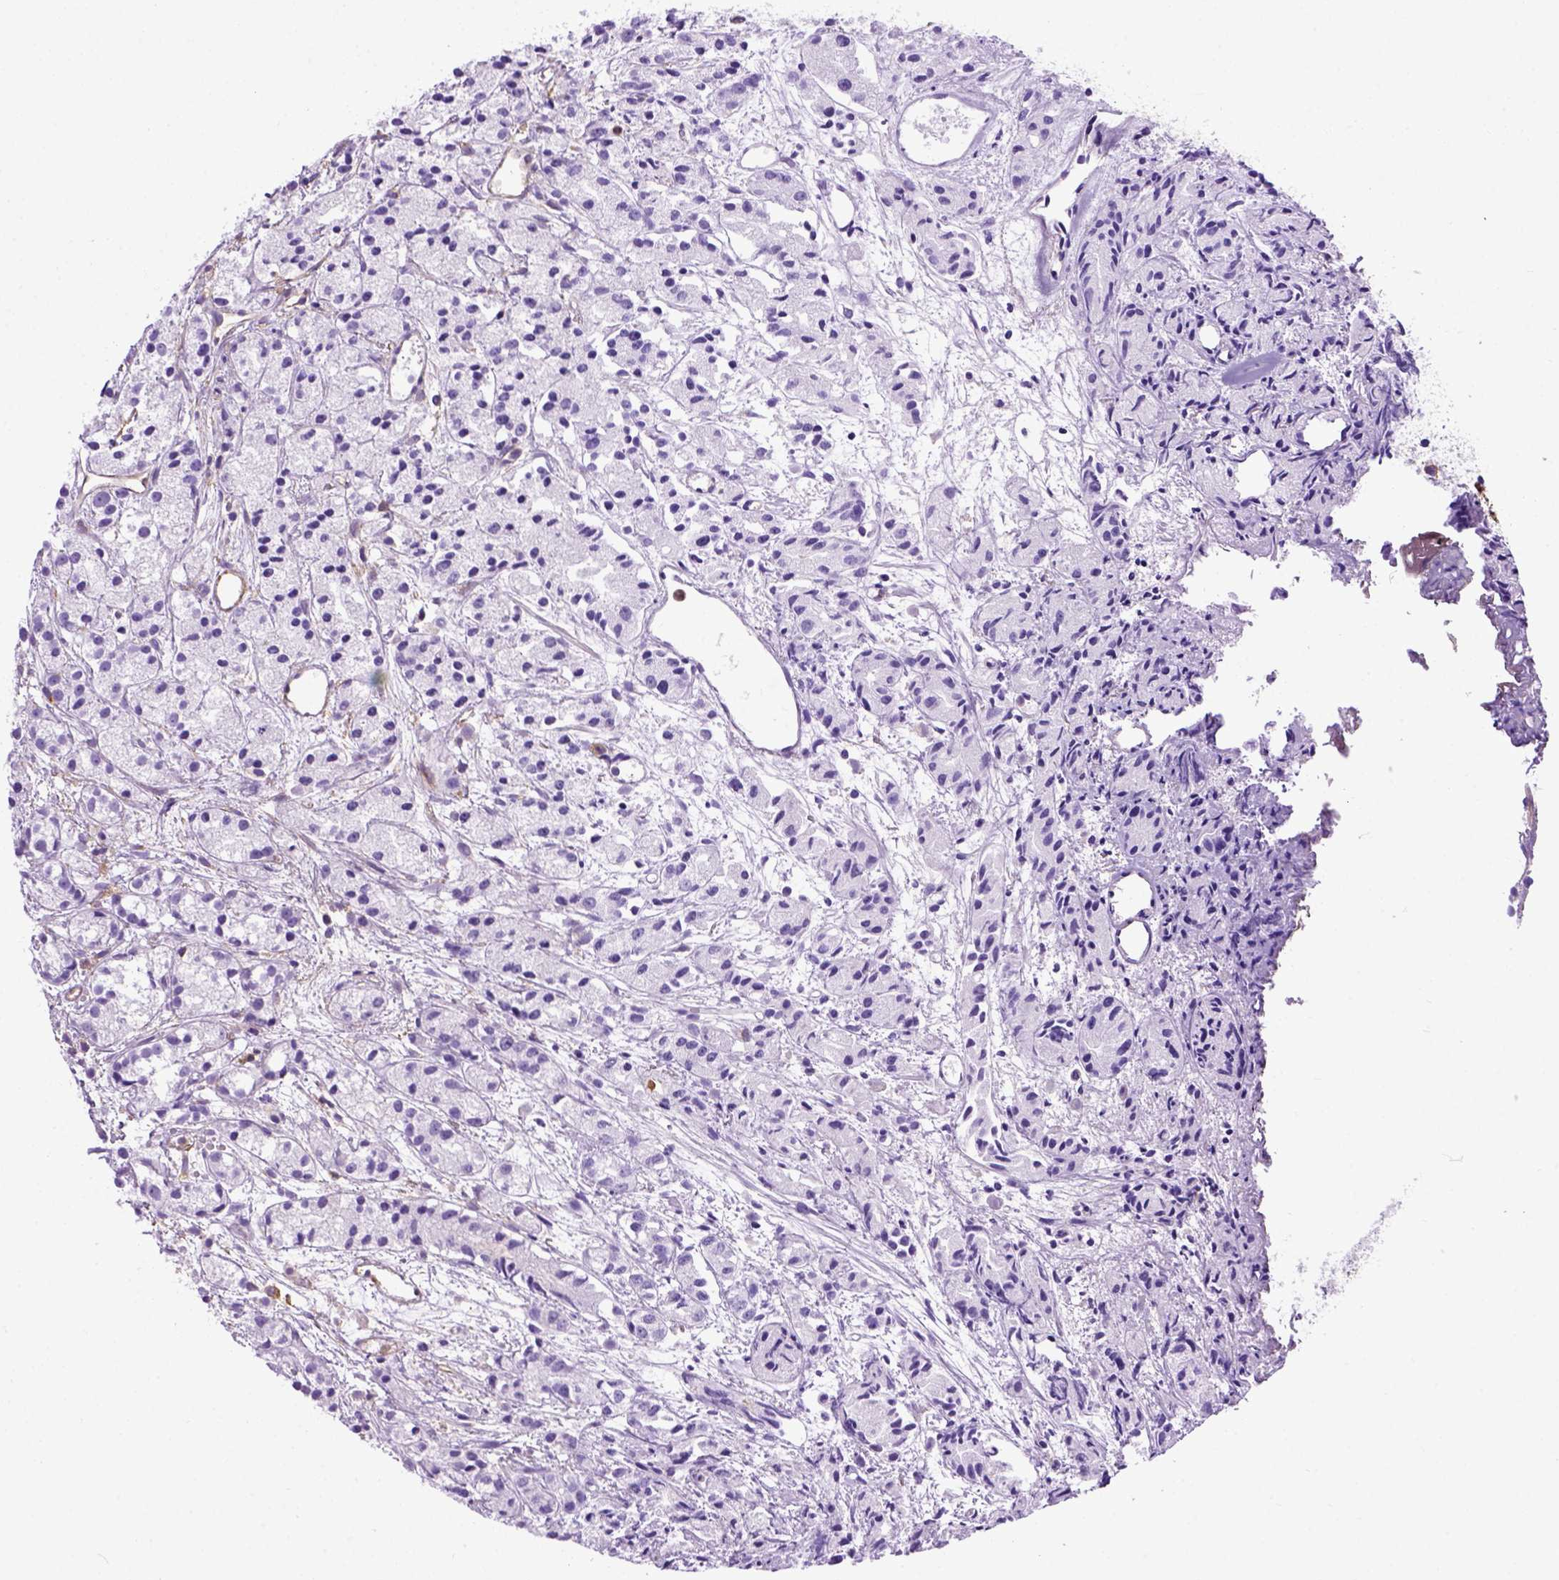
{"staining": {"intensity": "negative", "quantity": "none", "location": "none"}, "tissue": "prostate cancer", "cell_type": "Tumor cells", "image_type": "cancer", "snomed": [{"axis": "morphology", "description": "Adenocarcinoma, Medium grade"}, {"axis": "topography", "description": "Prostate"}], "caption": "This is an IHC histopathology image of human adenocarcinoma (medium-grade) (prostate). There is no expression in tumor cells.", "gene": "MVP", "patient": {"sex": "male", "age": 74}}